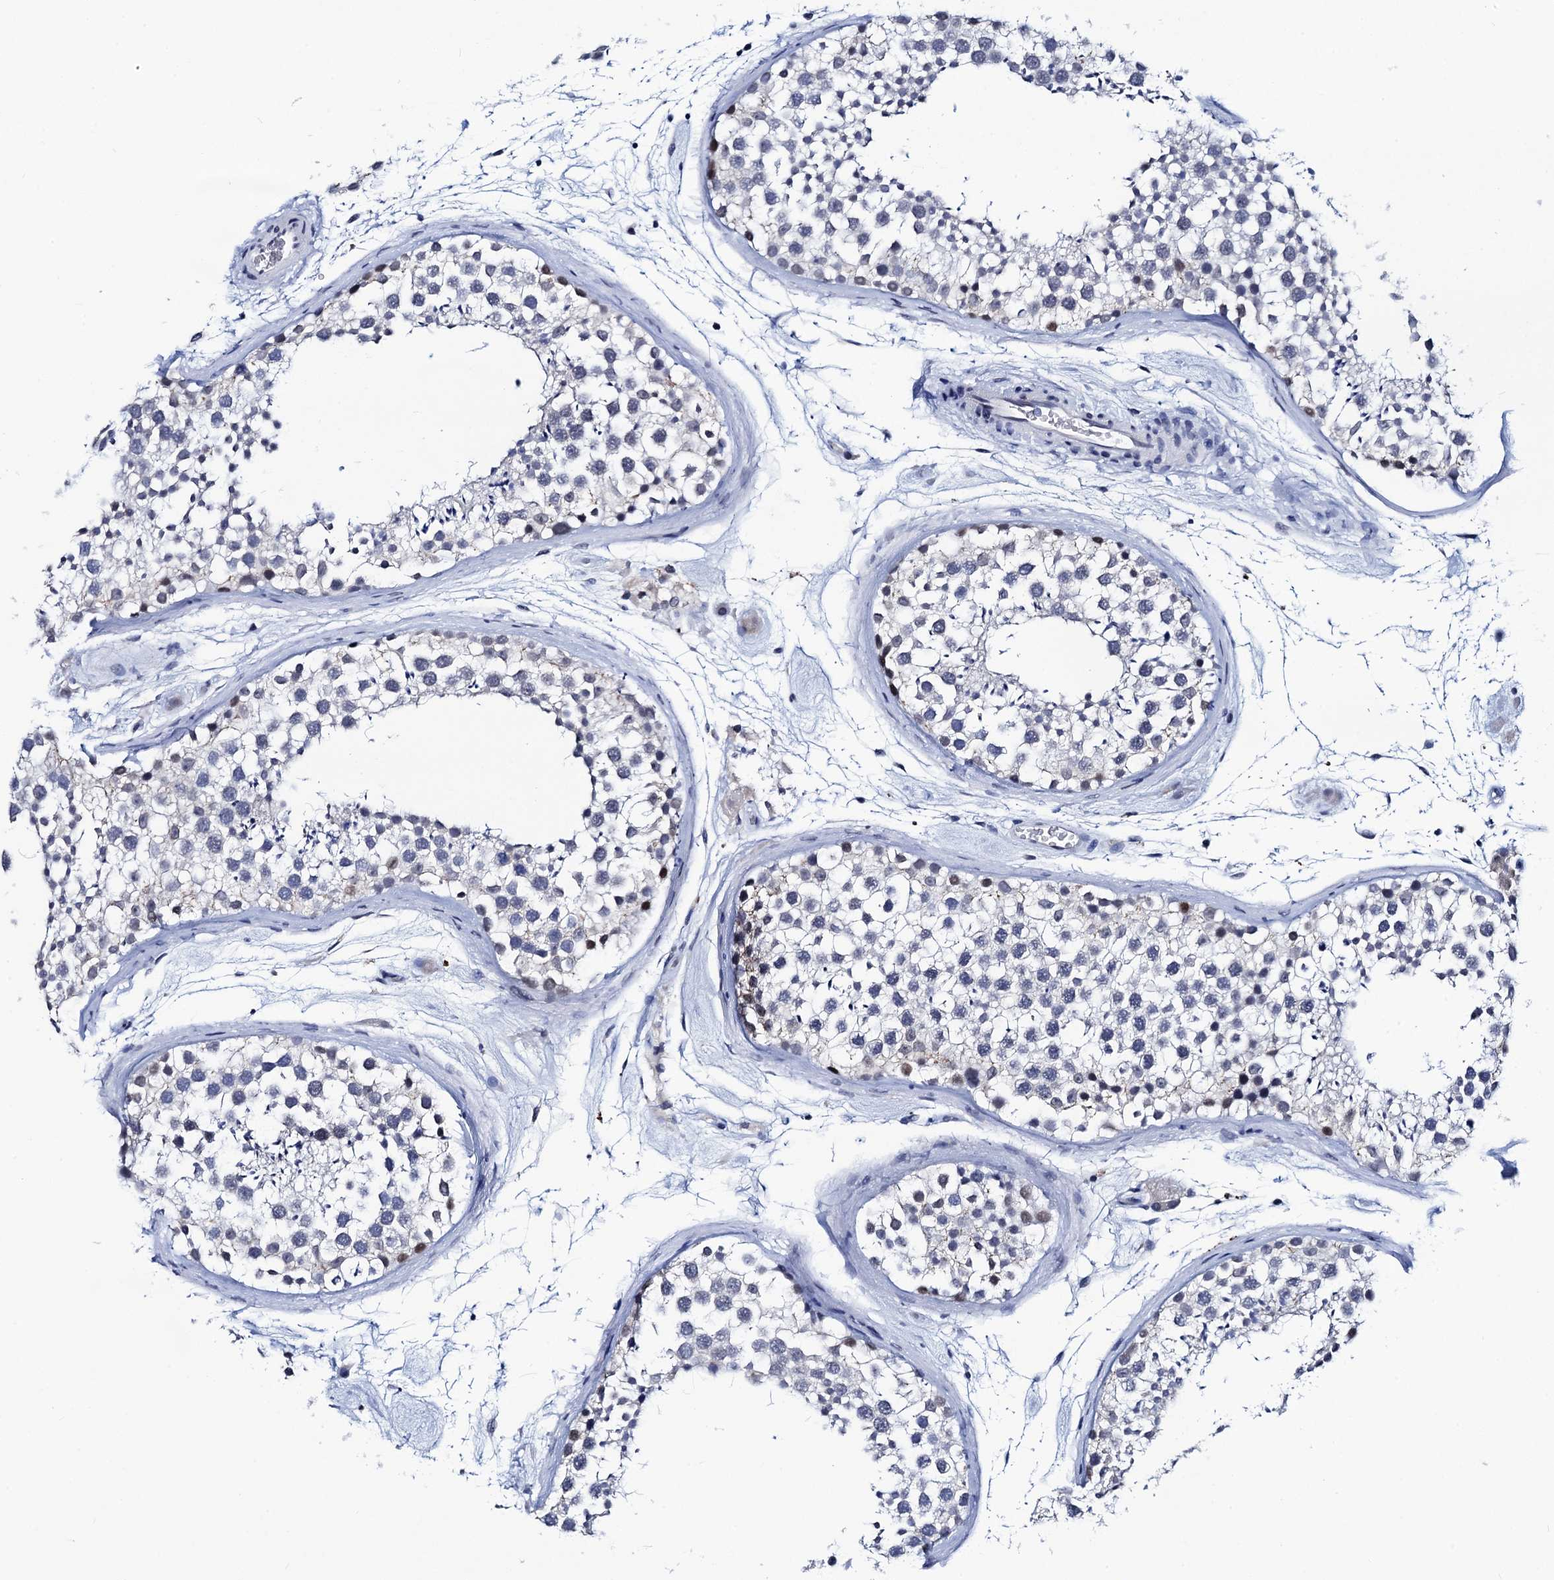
{"staining": {"intensity": "weak", "quantity": "<25%", "location": "nuclear"}, "tissue": "testis", "cell_type": "Cells in seminiferous ducts", "image_type": "normal", "snomed": [{"axis": "morphology", "description": "Normal tissue, NOS"}, {"axis": "topography", "description": "Testis"}], "caption": "The photomicrograph exhibits no significant expression in cells in seminiferous ducts of testis.", "gene": "C16orf87", "patient": {"sex": "male", "age": 46}}